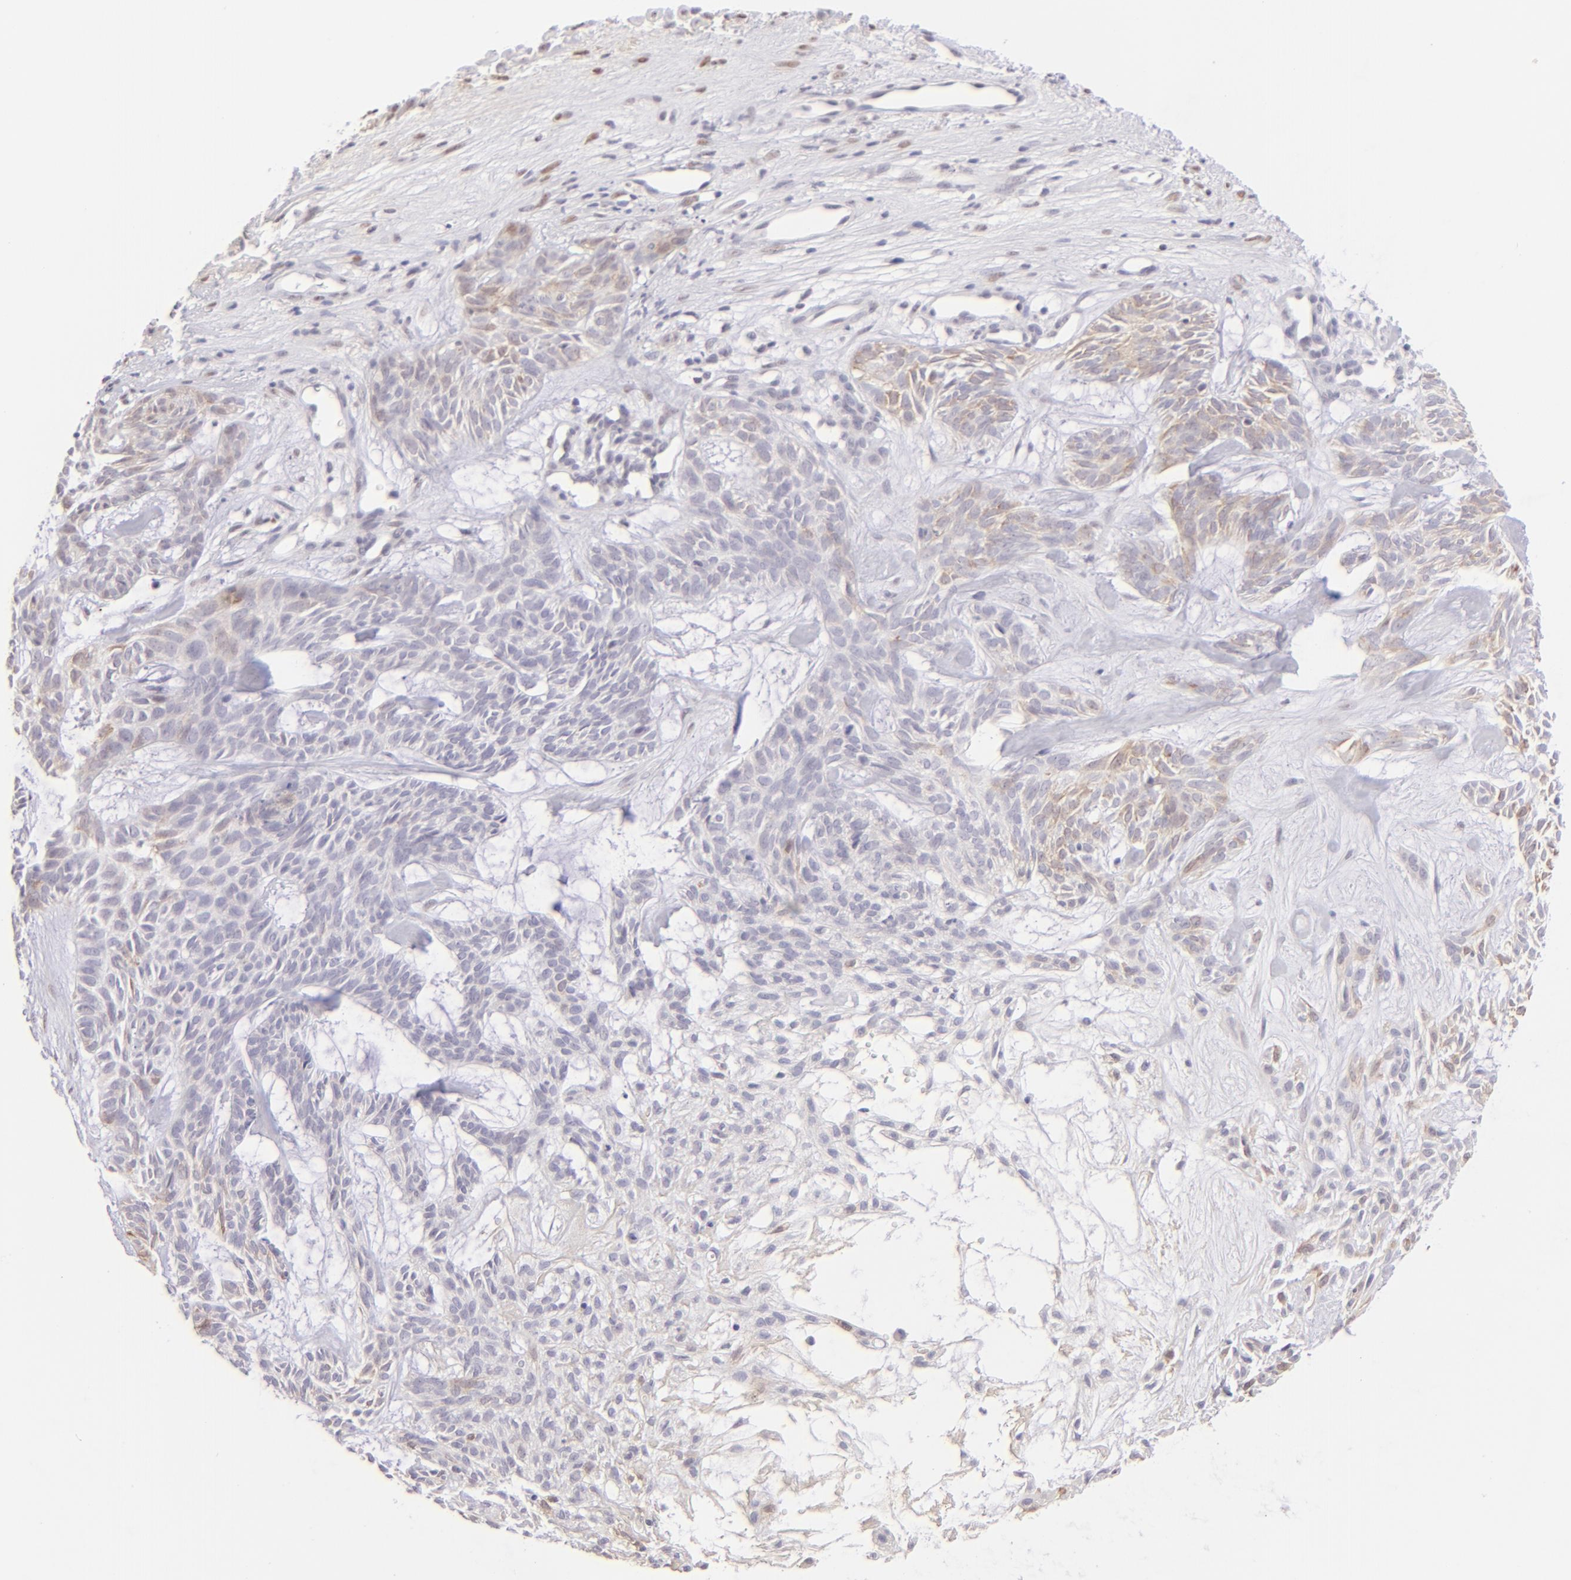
{"staining": {"intensity": "weak", "quantity": "<25%", "location": "cytoplasmic/membranous"}, "tissue": "skin cancer", "cell_type": "Tumor cells", "image_type": "cancer", "snomed": [{"axis": "morphology", "description": "Basal cell carcinoma"}, {"axis": "topography", "description": "Skin"}], "caption": "IHC micrograph of neoplastic tissue: skin basal cell carcinoma stained with DAB demonstrates no significant protein positivity in tumor cells.", "gene": "MAGEA1", "patient": {"sex": "male", "age": 75}}